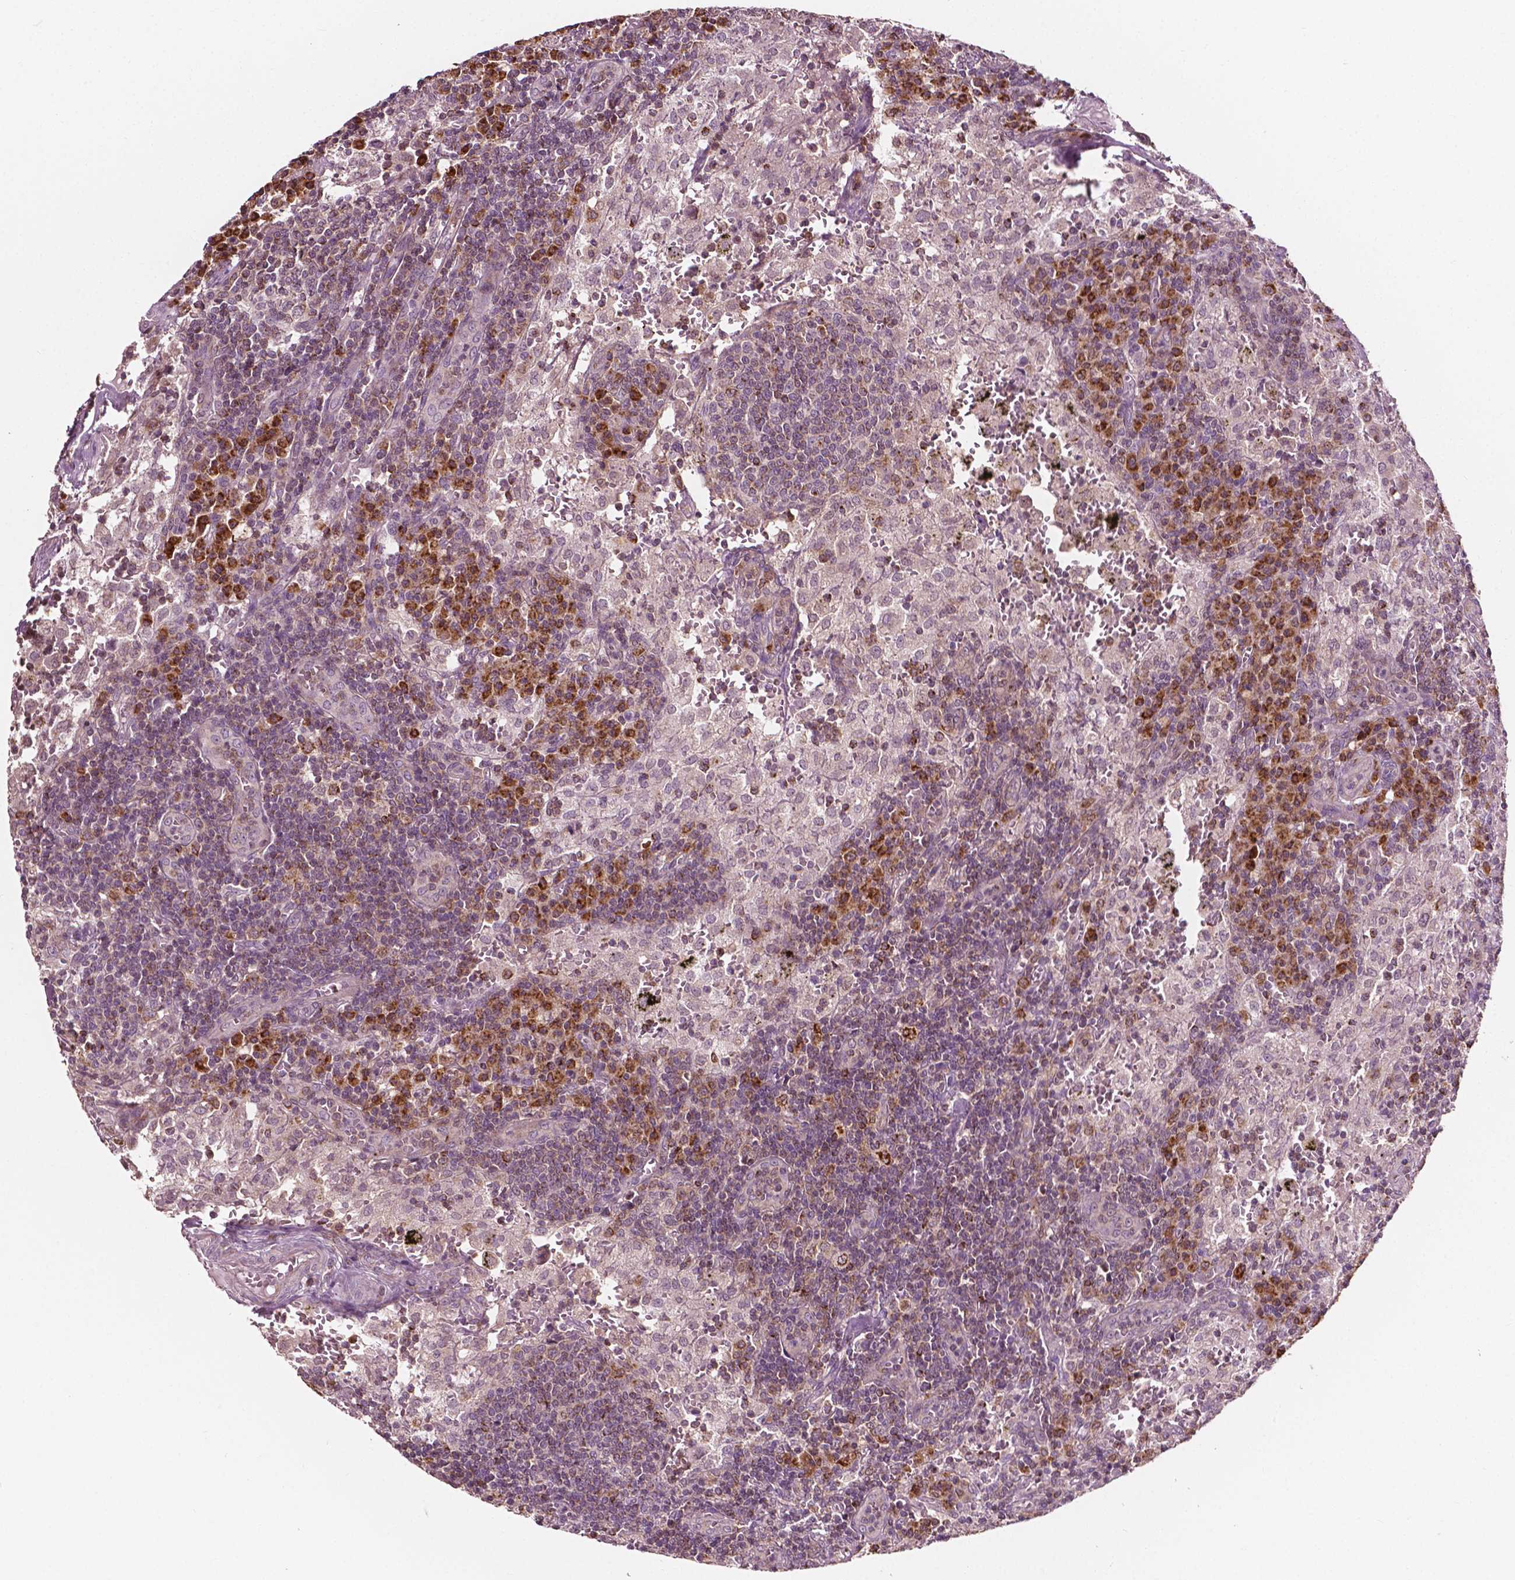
{"staining": {"intensity": "strong", "quantity": "<25%", "location": "cytoplasmic/membranous"}, "tissue": "lymph node", "cell_type": "Non-germinal center cells", "image_type": "normal", "snomed": [{"axis": "morphology", "description": "Normal tissue, NOS"}, {"axis": "topography", "description": "Lymph node"}], "caption": "Strong cytoplasmic/membranous protein staining is identified in about <25% of non-germinal center cells in lymph node.", "gene": "MCL1", "patient": {"sex": "male", "age": 62}}